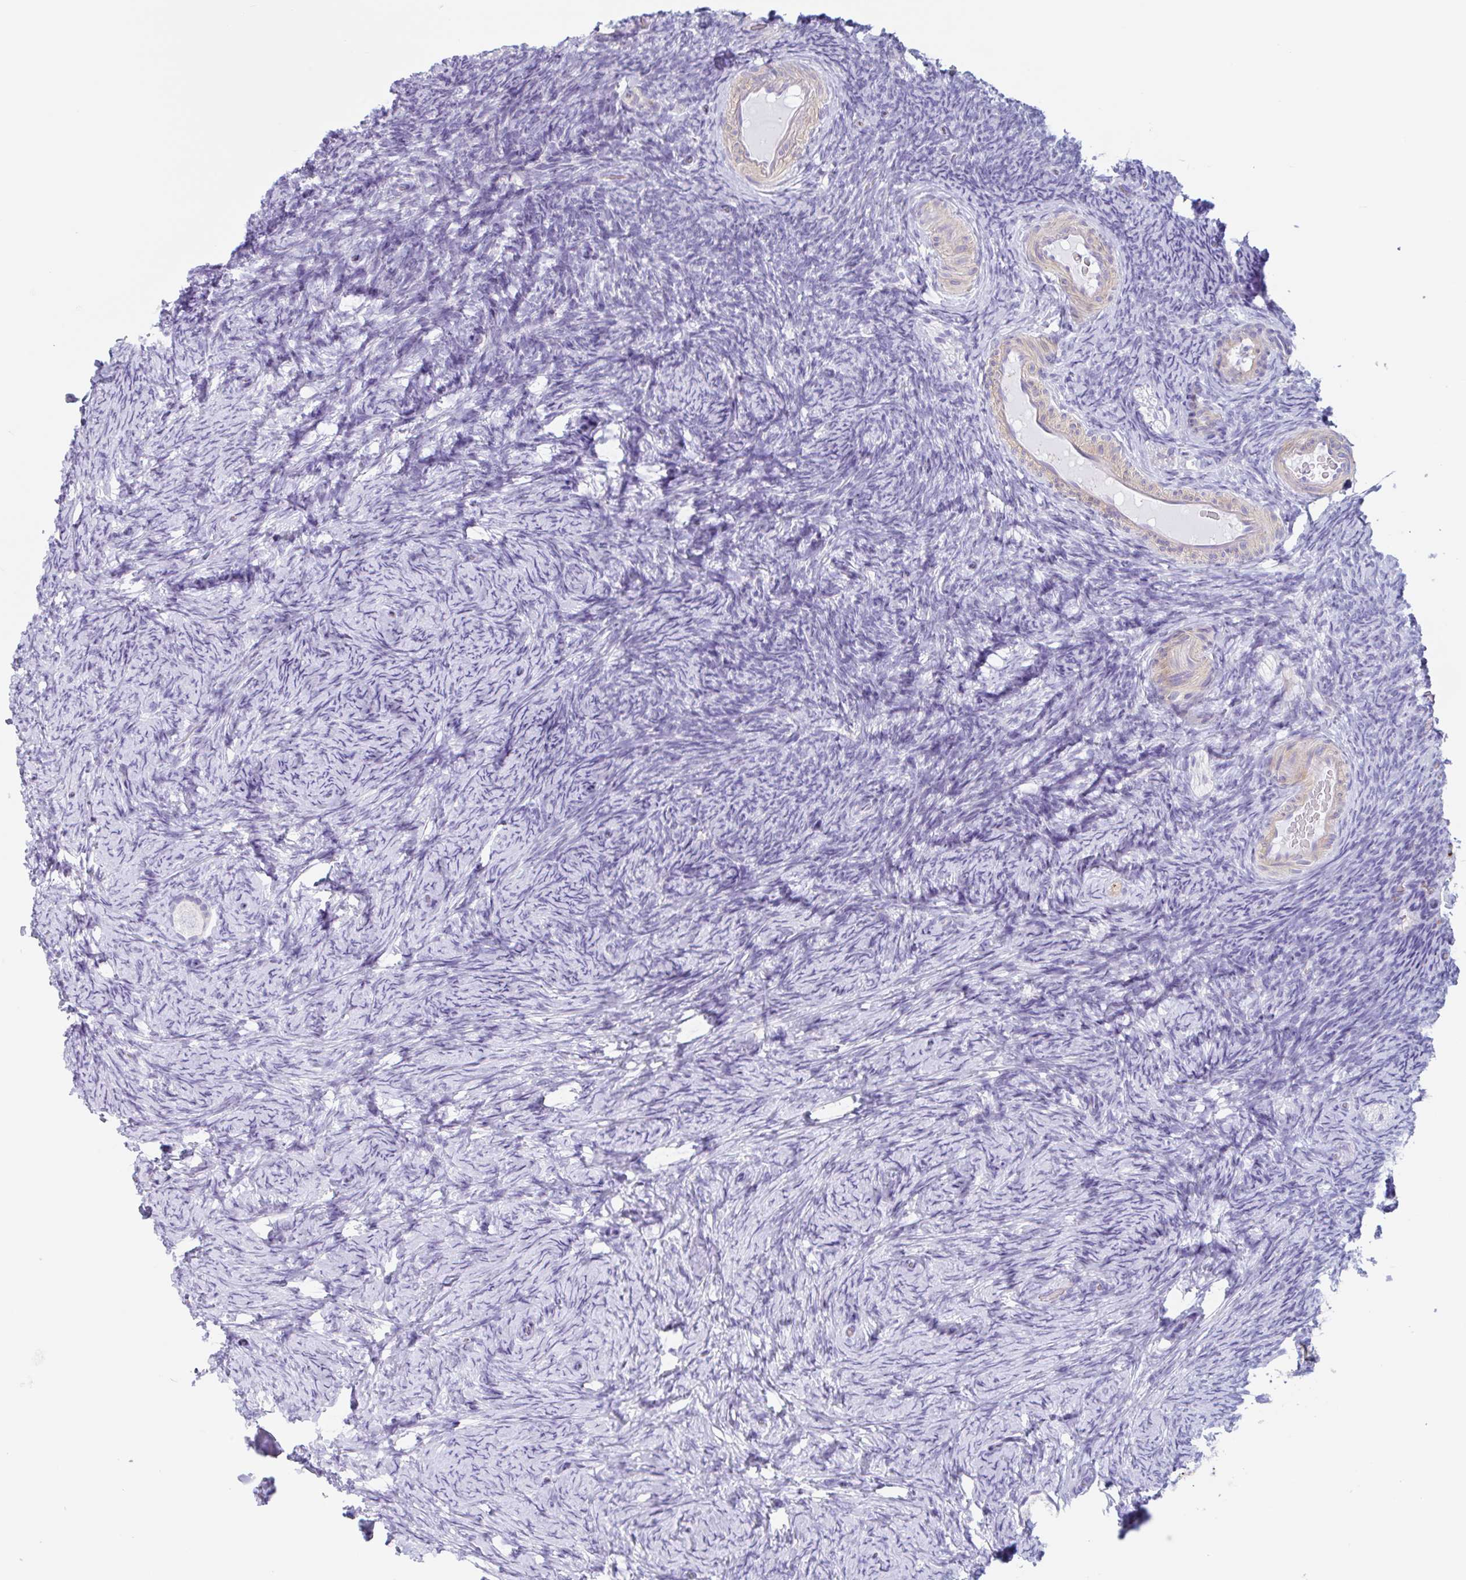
{"staining": {"intensity": "negative", "quantity": "none", "location": "none"}, "tissue": "ovary", "cell_type": "Follicle cells", "image_type": "normal", "snomed": [{"axis": "morphology", "description": "Normal tissue, NOS"}, {"axis": "topography", "description": "Ovary"}], "caption": "High power microscopy histopathology image of an immunohistochemistry photomicrograph of normal ovary, revealing no significant positivity in follicle cells.", "gene": "LENG9", "patient": {"sex": "female", "age": 34}}